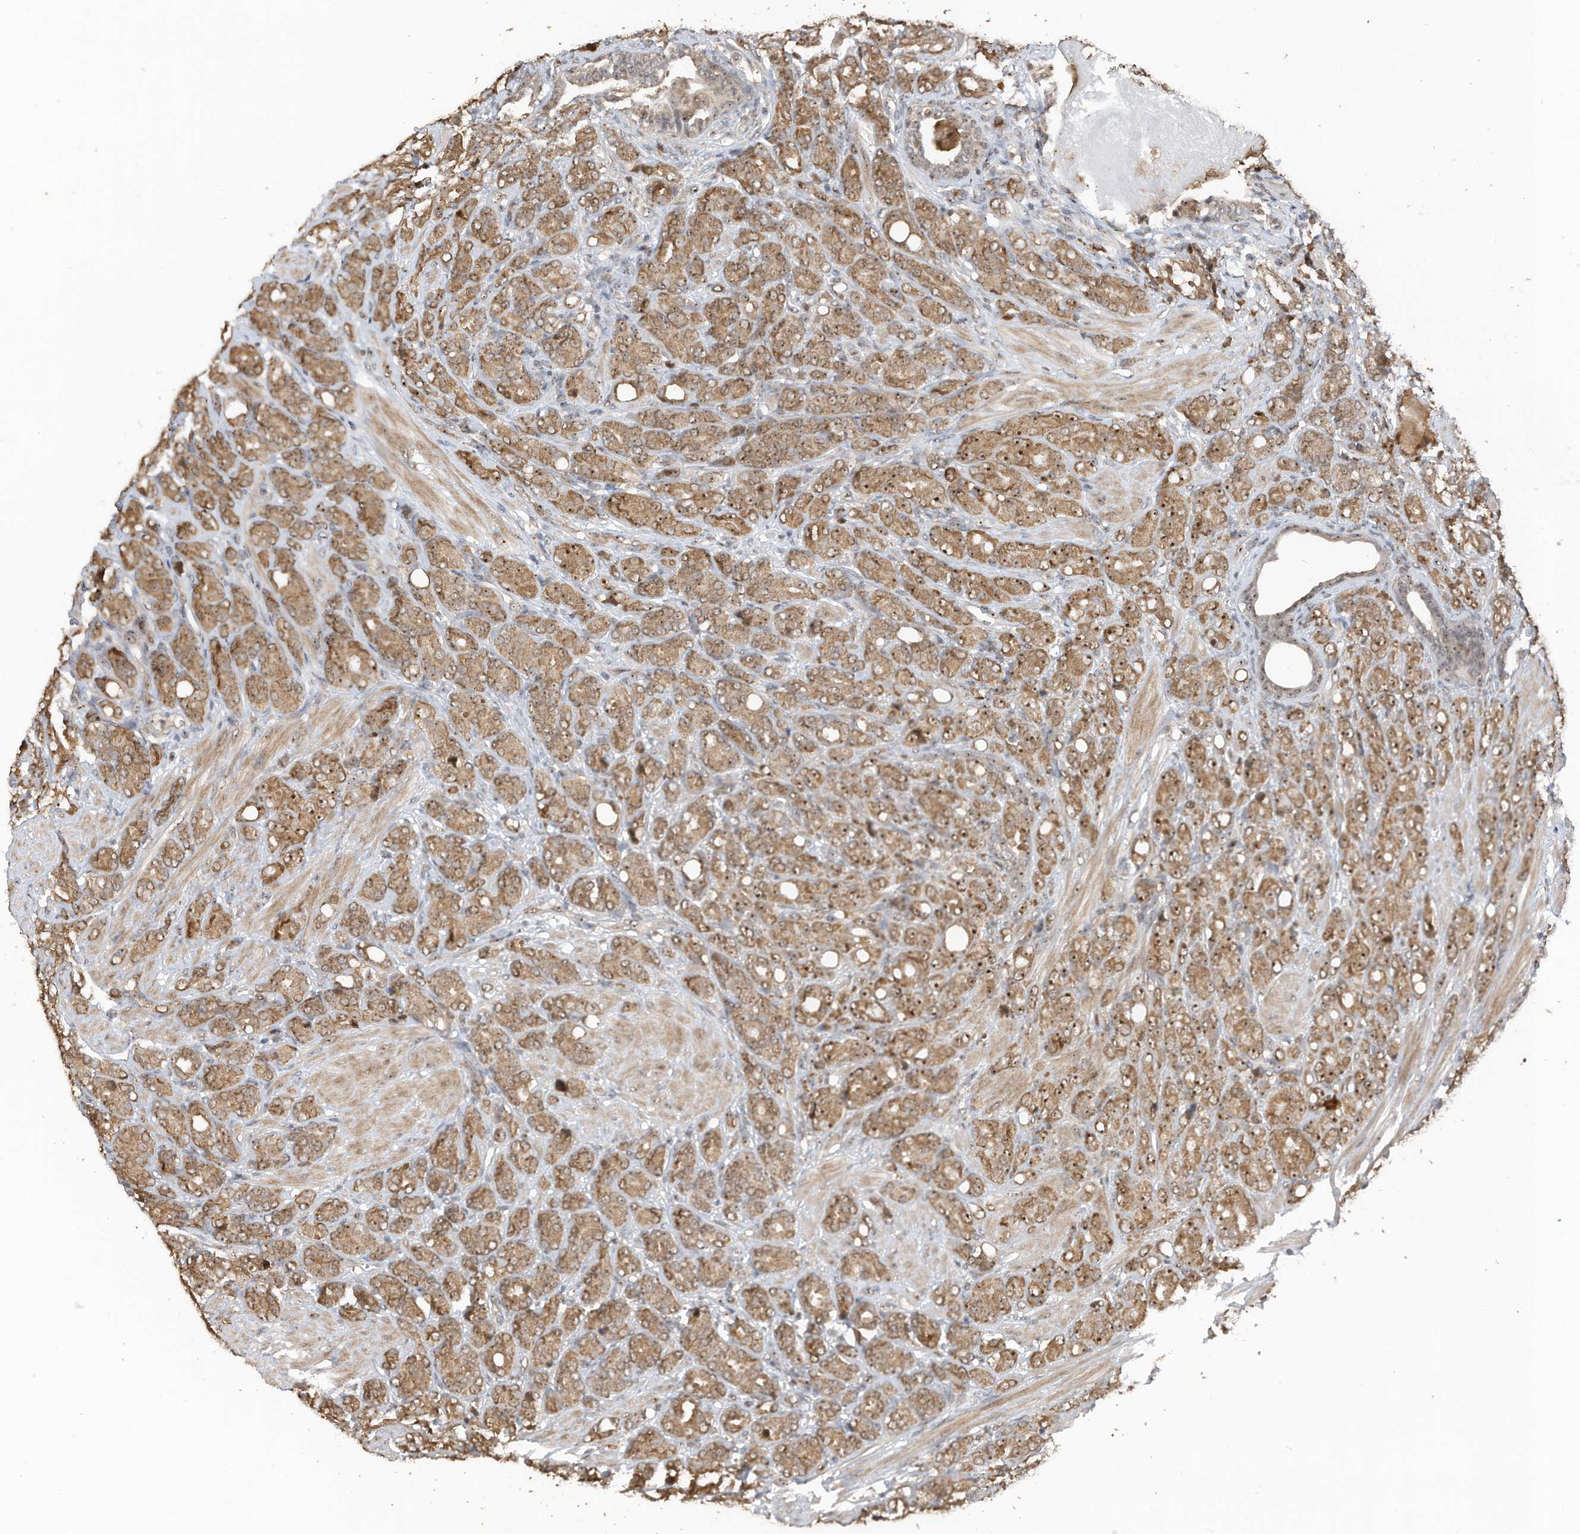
{"staining": {"intensity": "moderate", "quantity": ">75%", "location": "cytoplasmic/membranous,nuclear"}, "tissue": "prostate cancer", "cell_type": "Tumor cells", "image_type": "cancer", "snomed": [{"axis": "morphology", "description": "Adenocarcinoma, High grade"}, {"axis": "topography", "description": "Prostate"}], "caption": "Prostate cancer (high-grade adenocarcinoma) tissue exhibits moderate cytoplasmic/membranous and nuclear expression in approximately >75% of tumor cells (Stains: DAB in brown, nuclei in blue, Microscopy: brightfield microscopy at high magnification).", "gene": "ERLEC1", "patient": {"sex": "male", "age": 62}}